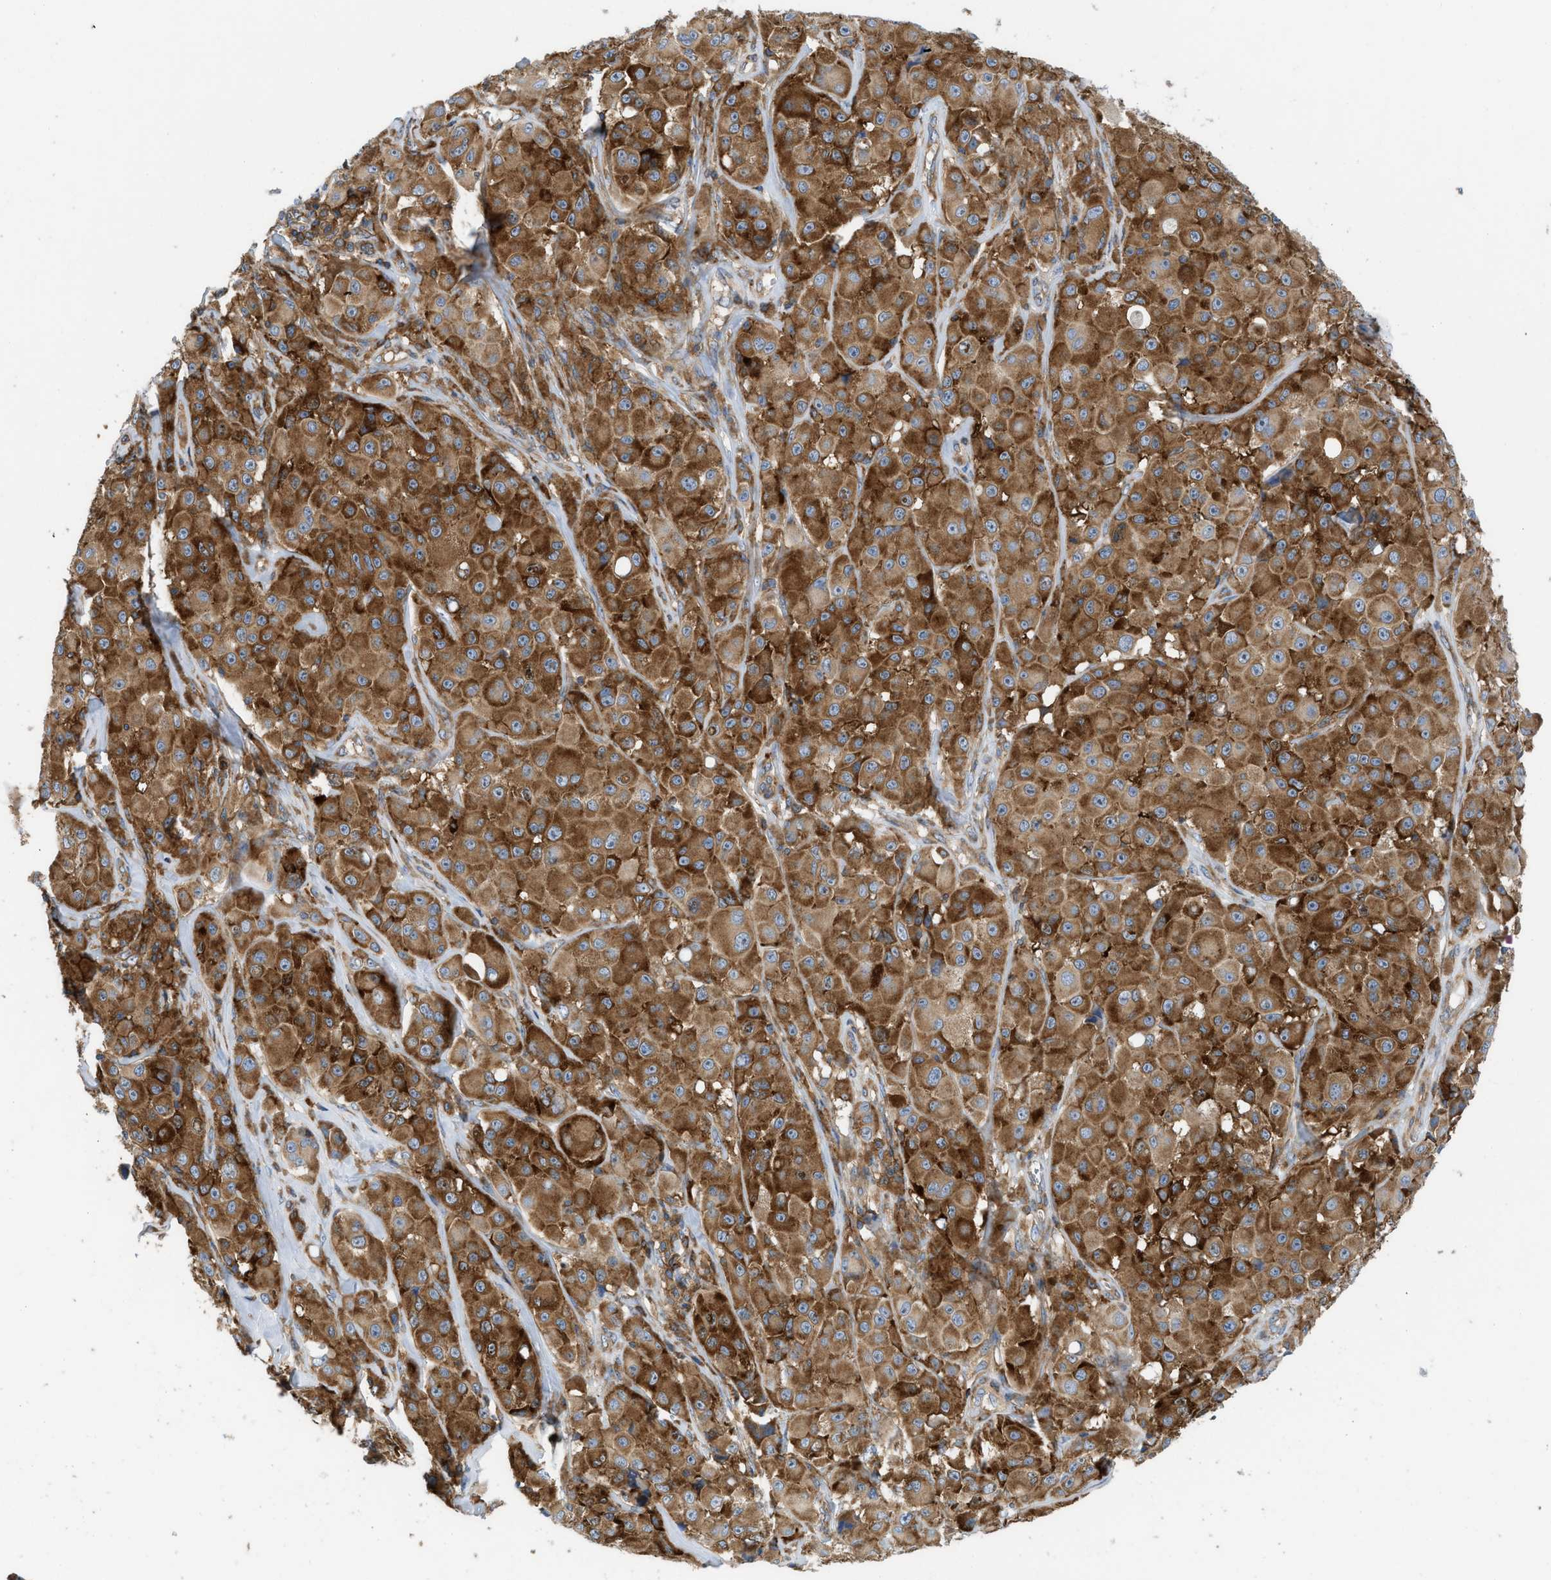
{"staining": {"intensity": "strong", "quantity": ">75%", "location": "cytoplasmic/membranous"}, "tissue": "melanoma", "cell_type": "Tumor cells", "image_type": "cancer", "snomed": [{"axis": "morphology", "description": "Malignant melanoma, NOS"}, {"axis": "topography", "description": "Skin"}], "caption": "Human malignant melanoma stained with a brown dye displays strong cytoplasmic/membranous positive staining in approximately >75% of tumor cells.", "gene": "GPAT4", "patient": {"sex": "male", "age": 84}}